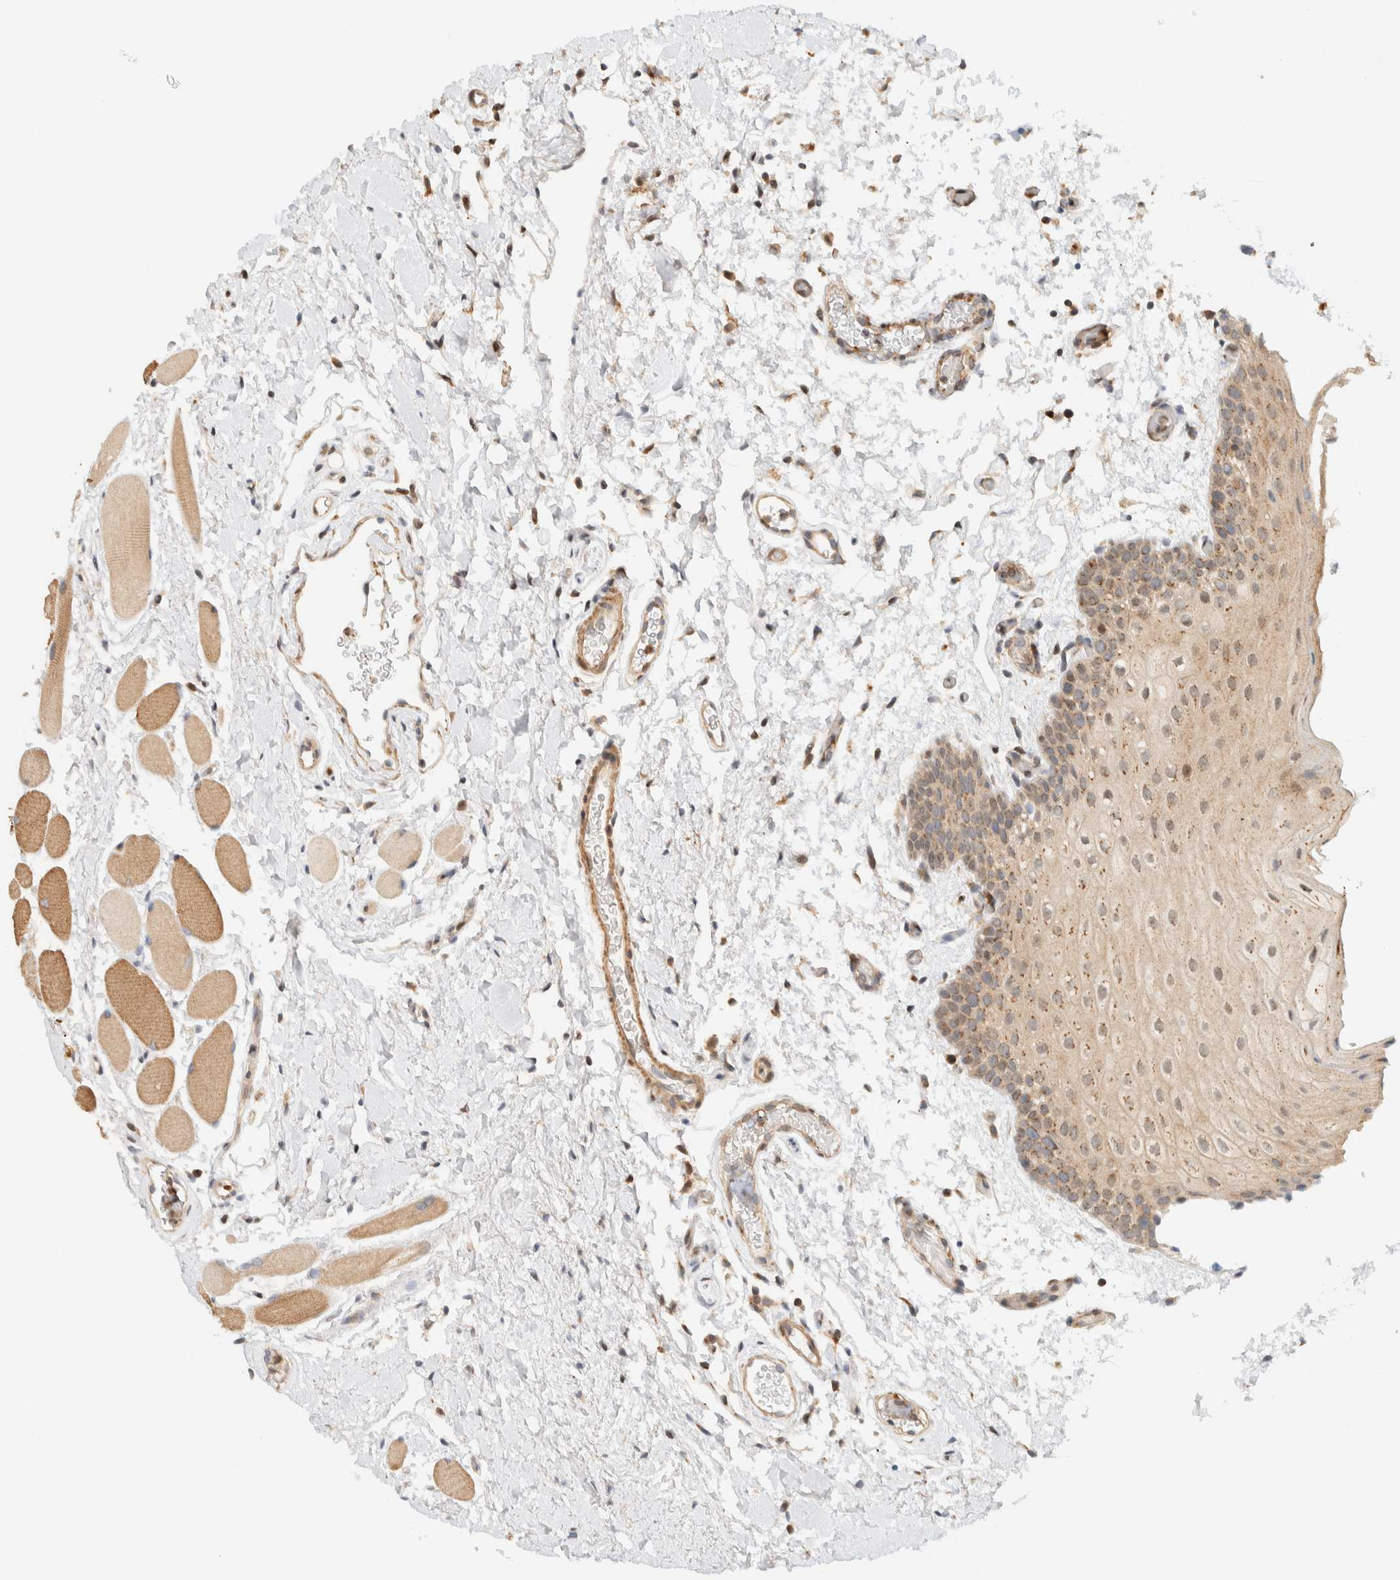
{"staining": {"intensity": "weak", "quantity": ">75%", "location": "cytoplasmic/membranous"}, "tissue": "oral mucosa", "cell_type": "Squamous epithelial cells", "image_type": "normal", "snomed": [{"axis": "morphology", "description": "Normal tissue, NOS"}, {"axis": "topography", "description": "Oral tissue"}], "caption": "Immunohistochemical staining of benign human oral mucosa demonstrates low levels of weak cytoplasmic/membranous expression in approximately >75% of squamous epithelial cells. (DAB IHC with brightfield microscopy, high magnification).", "gene": "ARFGEF1", "patient": {"sex": "male", "age": 62}}